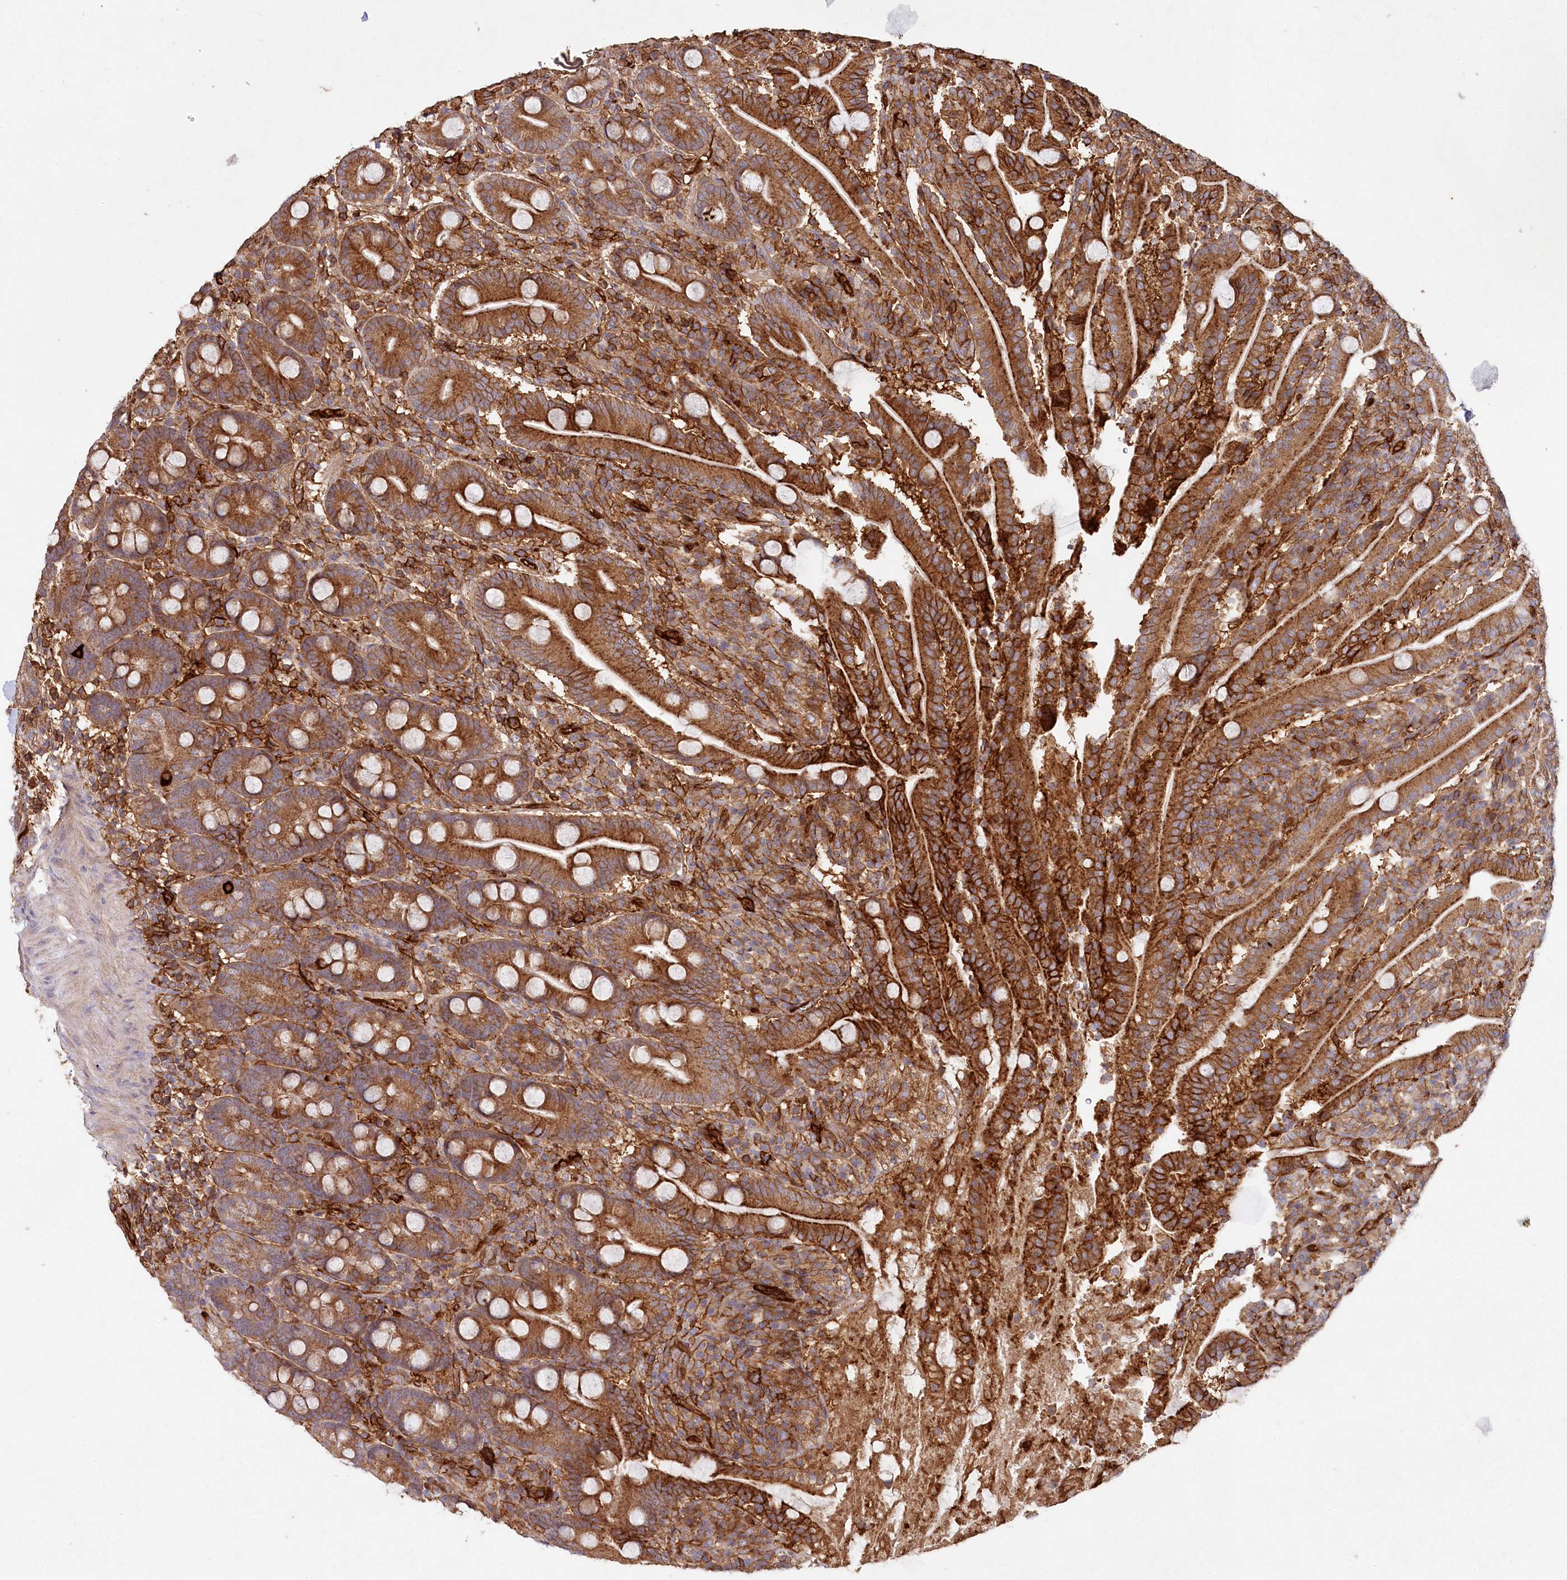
{"staining": {"intensity": "moderate", "quantity": ">75%", "location": "cytoplasmic/membranous"}, "tissue": "duodenum", "cell_type": "Glandular cells", "image_type": "normal", "snomed": [{"axis": "morphology", "description": "Normal tissue, NOS"}, {"axis": "topography", "description": "Duodenum"}], "caption": "Moderate cytoplasmic/membranous expression is seen in approximately >75% of glandular cells in benign duodenum.", "gene": "RBP5", "patient": {"sex": "male", "age": 35}}